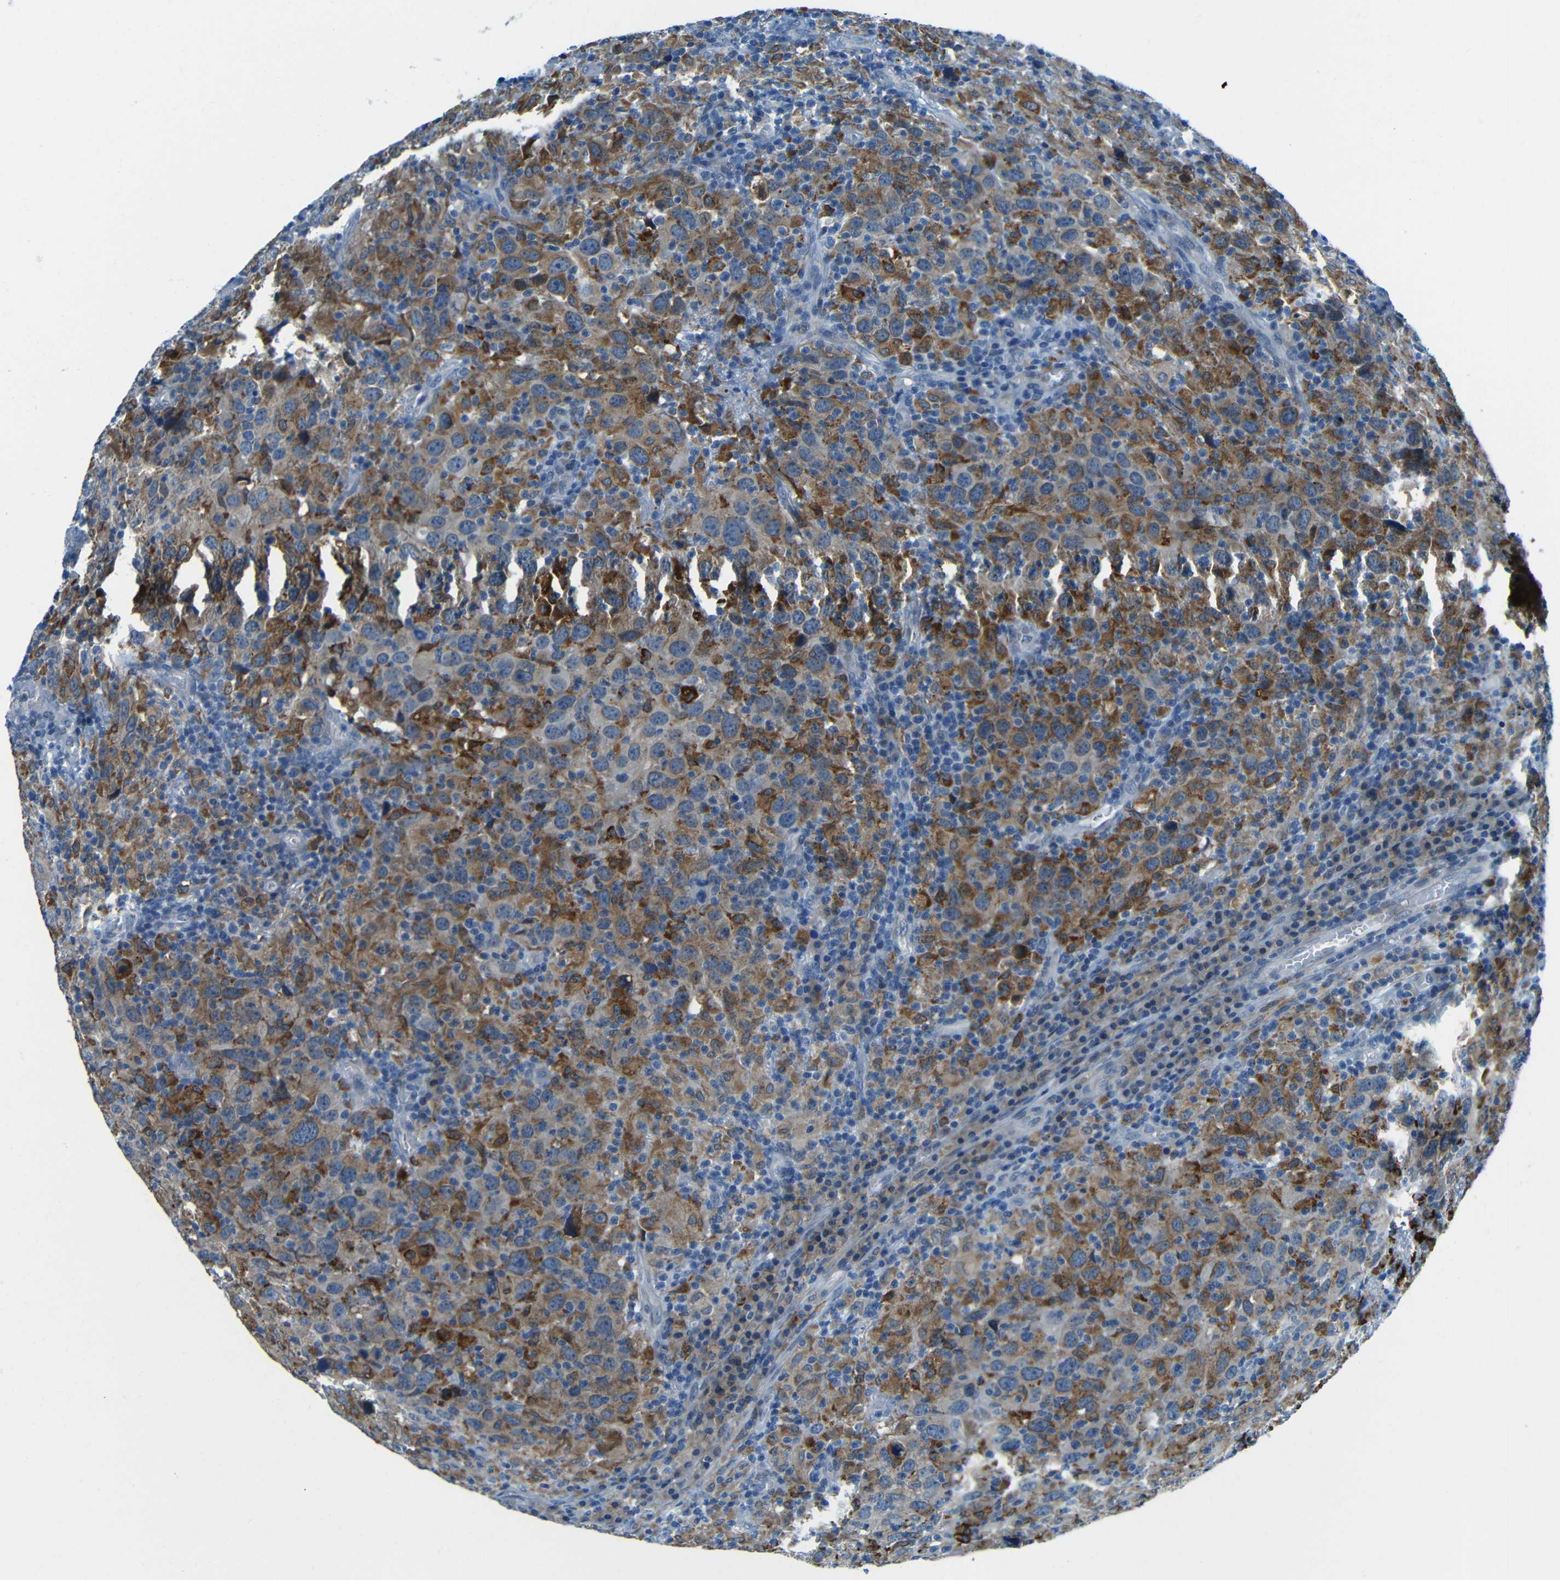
{"staining": {"intensity": "moderate", "quantity": "25%-75%", "location": "cytoplasmic/membranous"}, "tissue": "head and neck cancer", "cell_type": "Tumor cells", "image_type": "cancer", "snomed": [{"axis": "morphology", "description": "Adenocarcinoma, NOS"}, {"axis": "topography", "description": "Salivary gland"}, {"axis": "topography", "description": "Head-Neck"}], "caption": "Immunohistochemistry micrograph of neoplastic tissue: human head and neck cancer (adenocarcinoma) stained using immunohistochemistry (IHC) demonstrates medium levels of moderate protein expression localized specifically in the cytoplasmic/membranous of tumor cells, appearing as a cytoplasmic/membranous brown color.", "gene": "ANKRD22", "patient": {"sex": "female", "age": 65}}